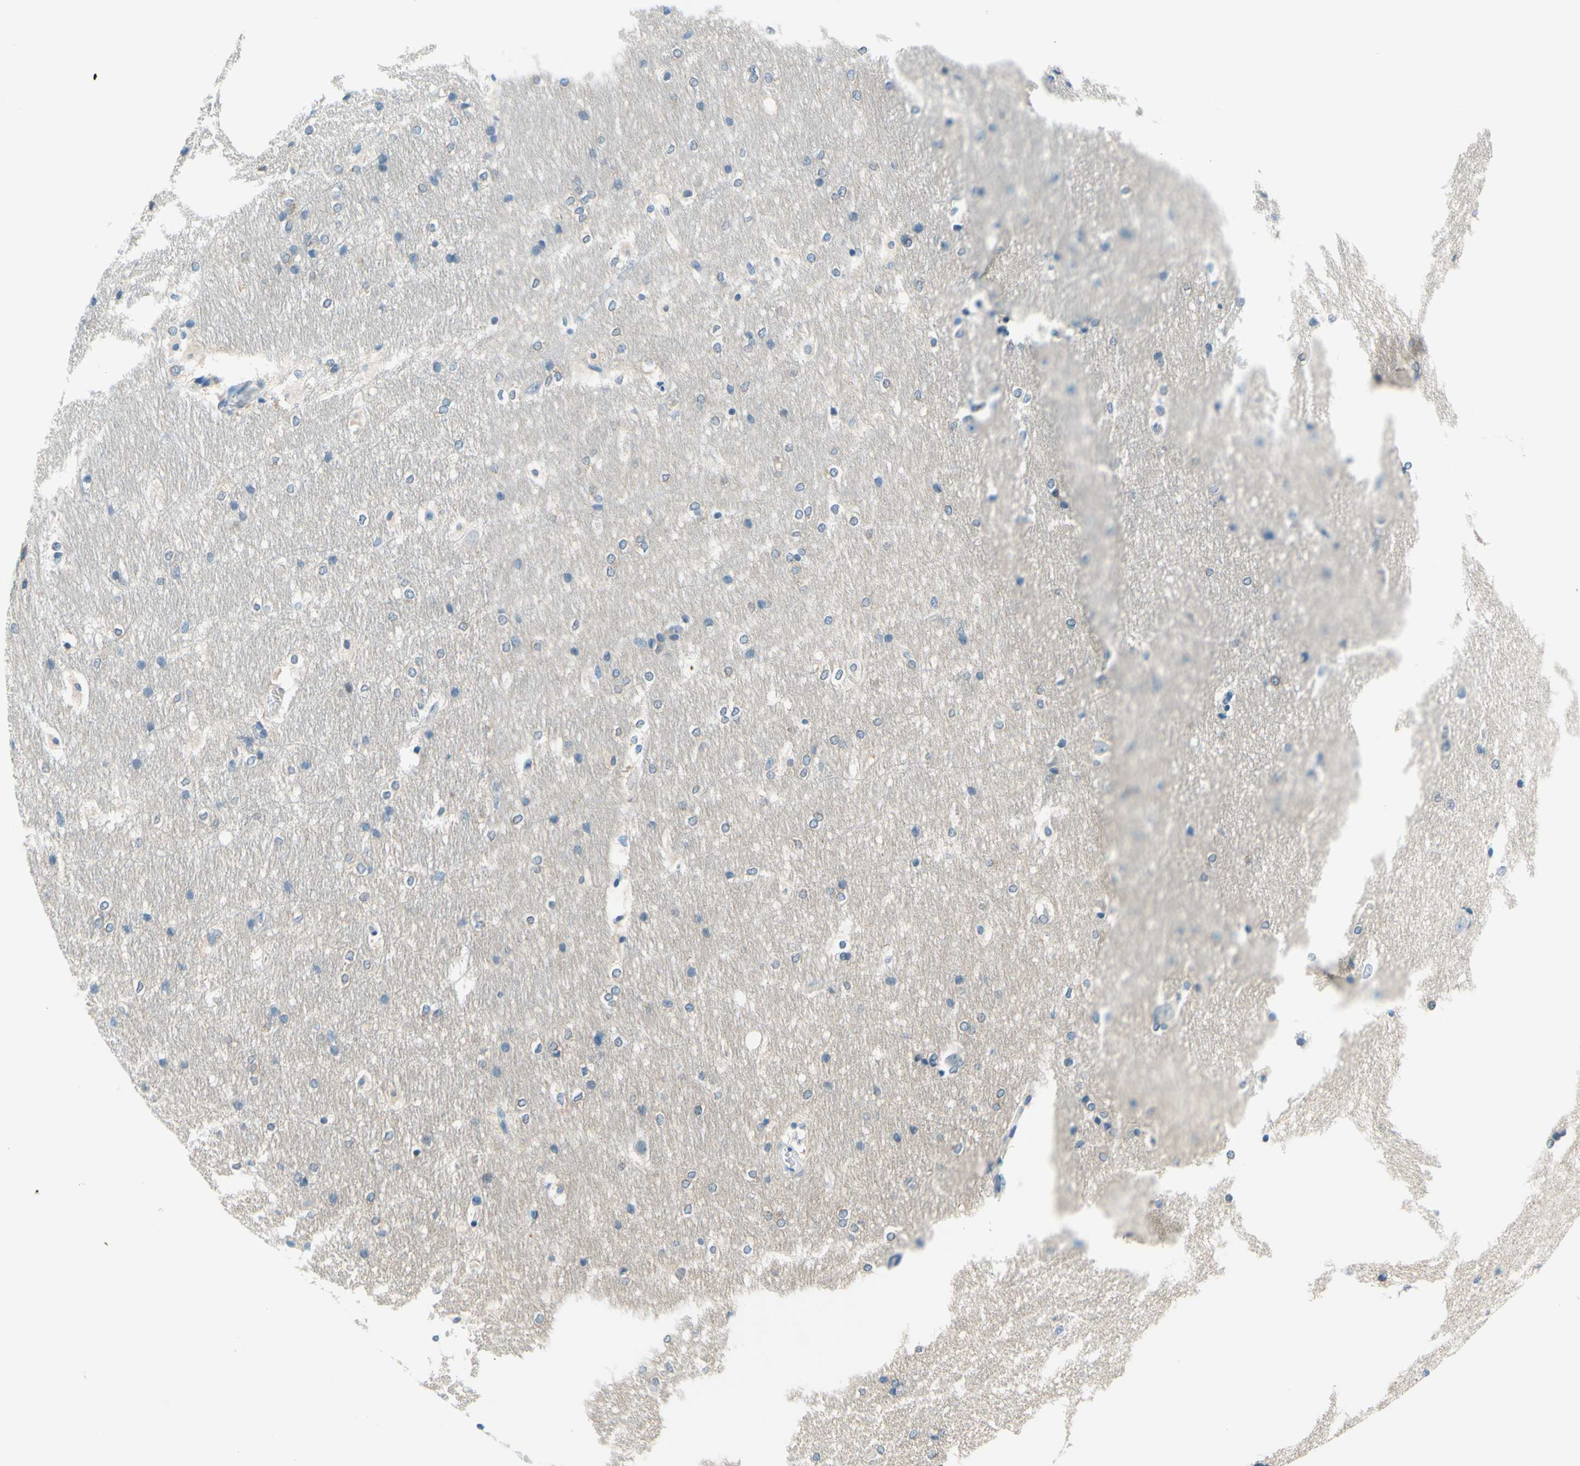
{"staining": {"intensity": "negative", "quantity": "none", "location": "none"}, "tissue": "hippocampus", "cell_type": "Glial cells", "image_type": "normal", "snomed": [{"axis": "morphology", "description": "Normal tissue, NOS"}, {"axis": "topography", "description": "Hippocampus"}], "caption": "Glial cells show no significant staining in normal hippocampus. (DAB IHC visualized using brightfield microscopy, high magnification).", "gene": "PASD1", "patient": {"sex": "female", "age": 19}}